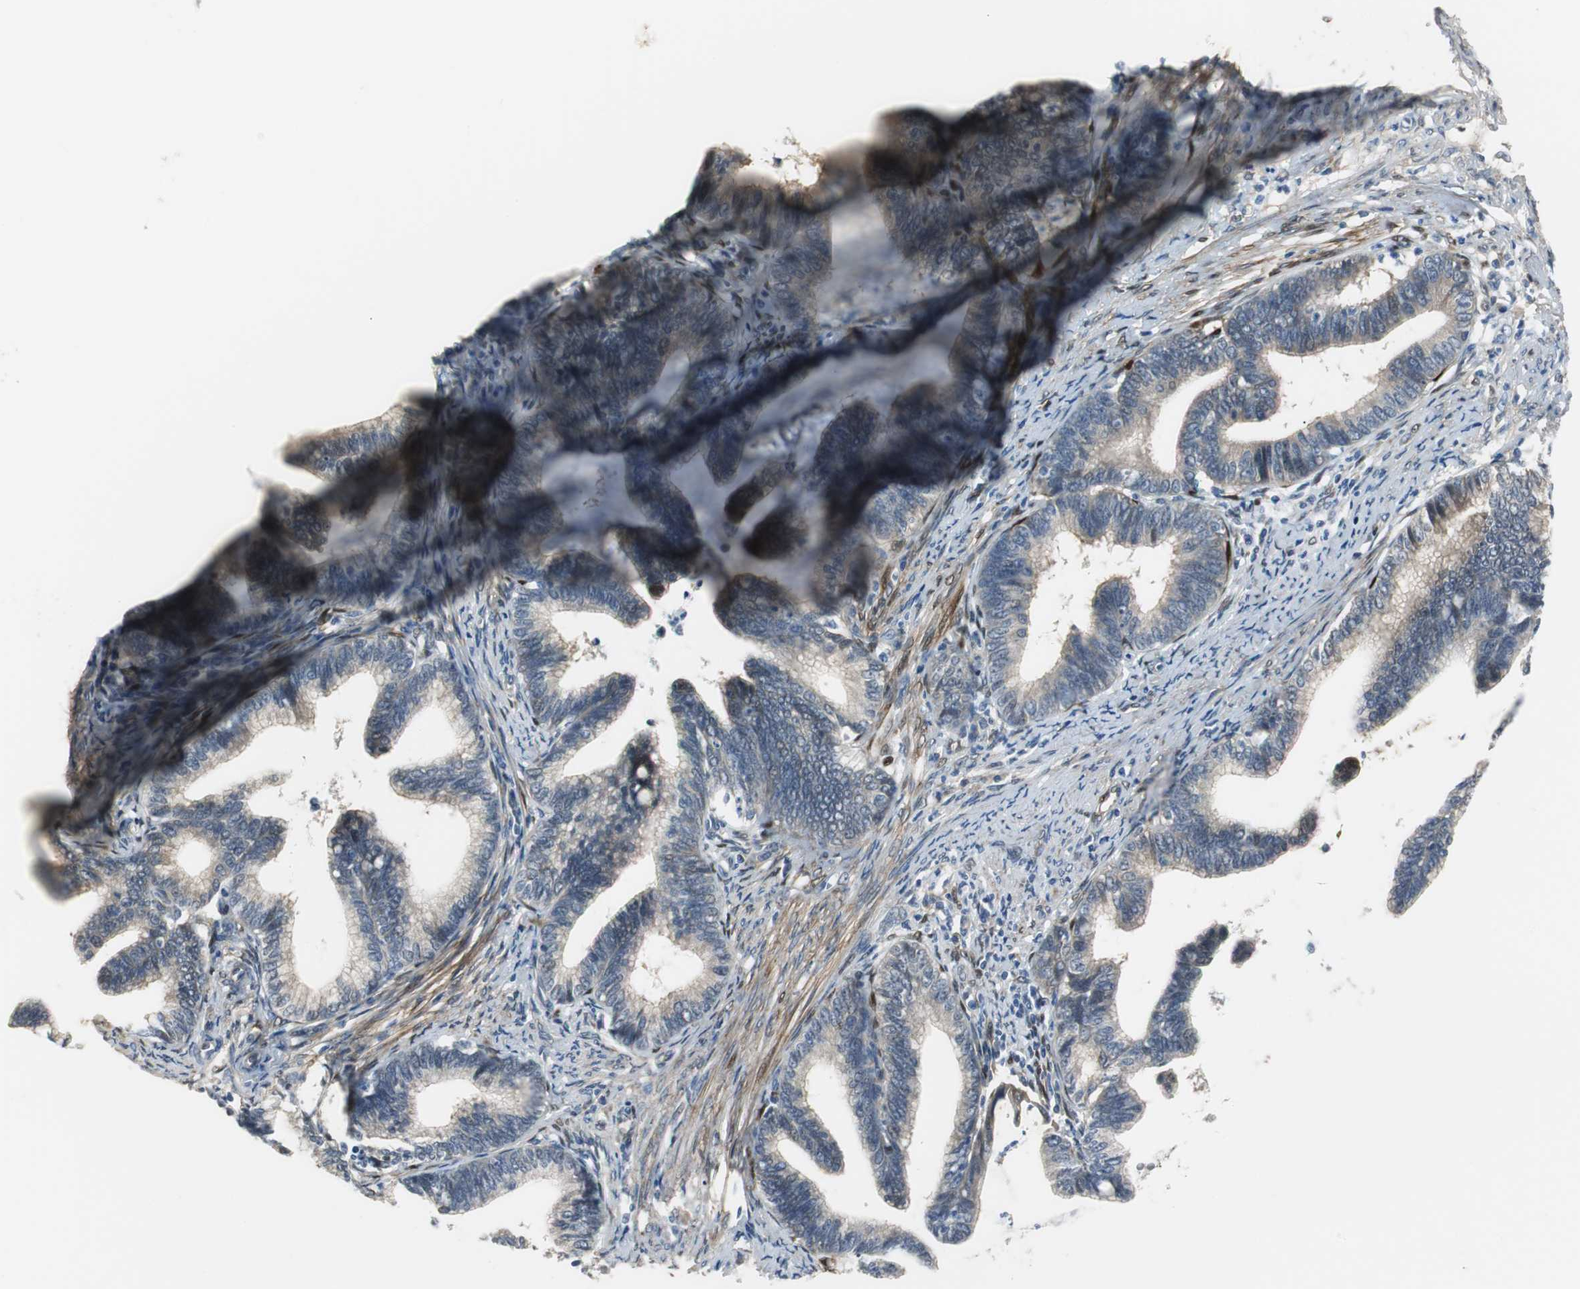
{"staining": {"intensity": "negative", "quantity": "none", "location": "none"}, "tissue": "cervical cancer", "cell_type": "Tumor cells", "image_type": "cancer", "snomed": [{"axis": "morphology", "description": "Adenocarcinoma, NOS"}, {"axis": "topography", "description": "Cervix"}], "caption": "The immunohistochemistry (IHC) image has no significant positivity in tumor cells of cervical cancer (adenocarcinoma) tissue.", "gene": "FHL2", "patient": {"sex": "female", "age": 36}}